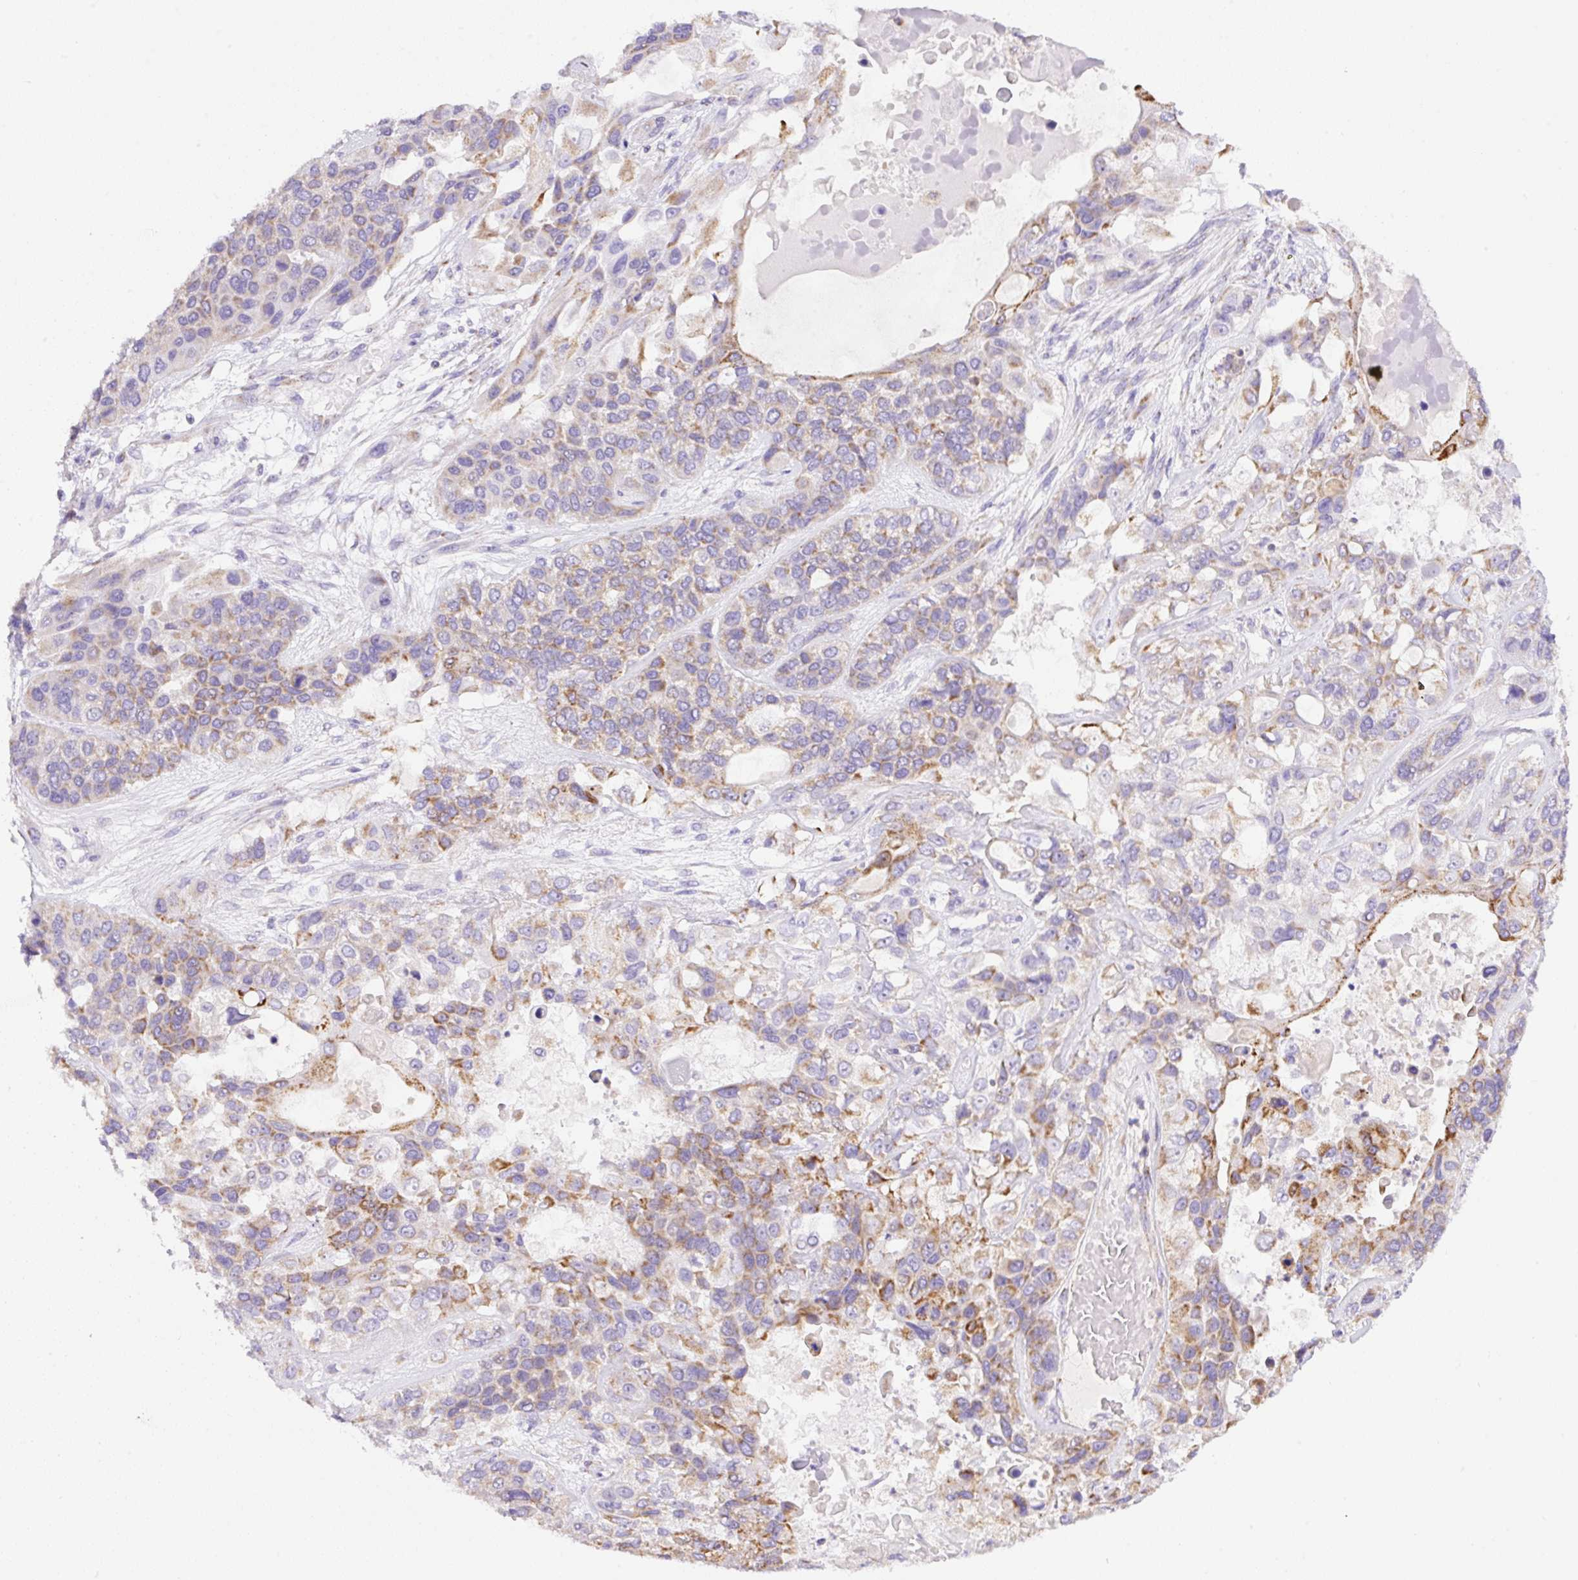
{"staining": {"intensity": "moderate", "quantity": "<25%", "location": "cytoplasmic/membranous"}, "tissue": "lung cancer", "cell_type": "Tumor cells", "image_type": "cancer", "snomed": [{"axis": "morphology", "description": "Squamous cell carcinoma, NOS"}, {"axis": "topography", "description": "Lung"}], "caption": "Immunohistochemical staining of human lung squamous cell carcinoma displays moderate cytoplasmic/membranous protein expression in about <25% of tumor cells.", "gene": "NF1", "patient": {"sex": "female", "age": 70}}